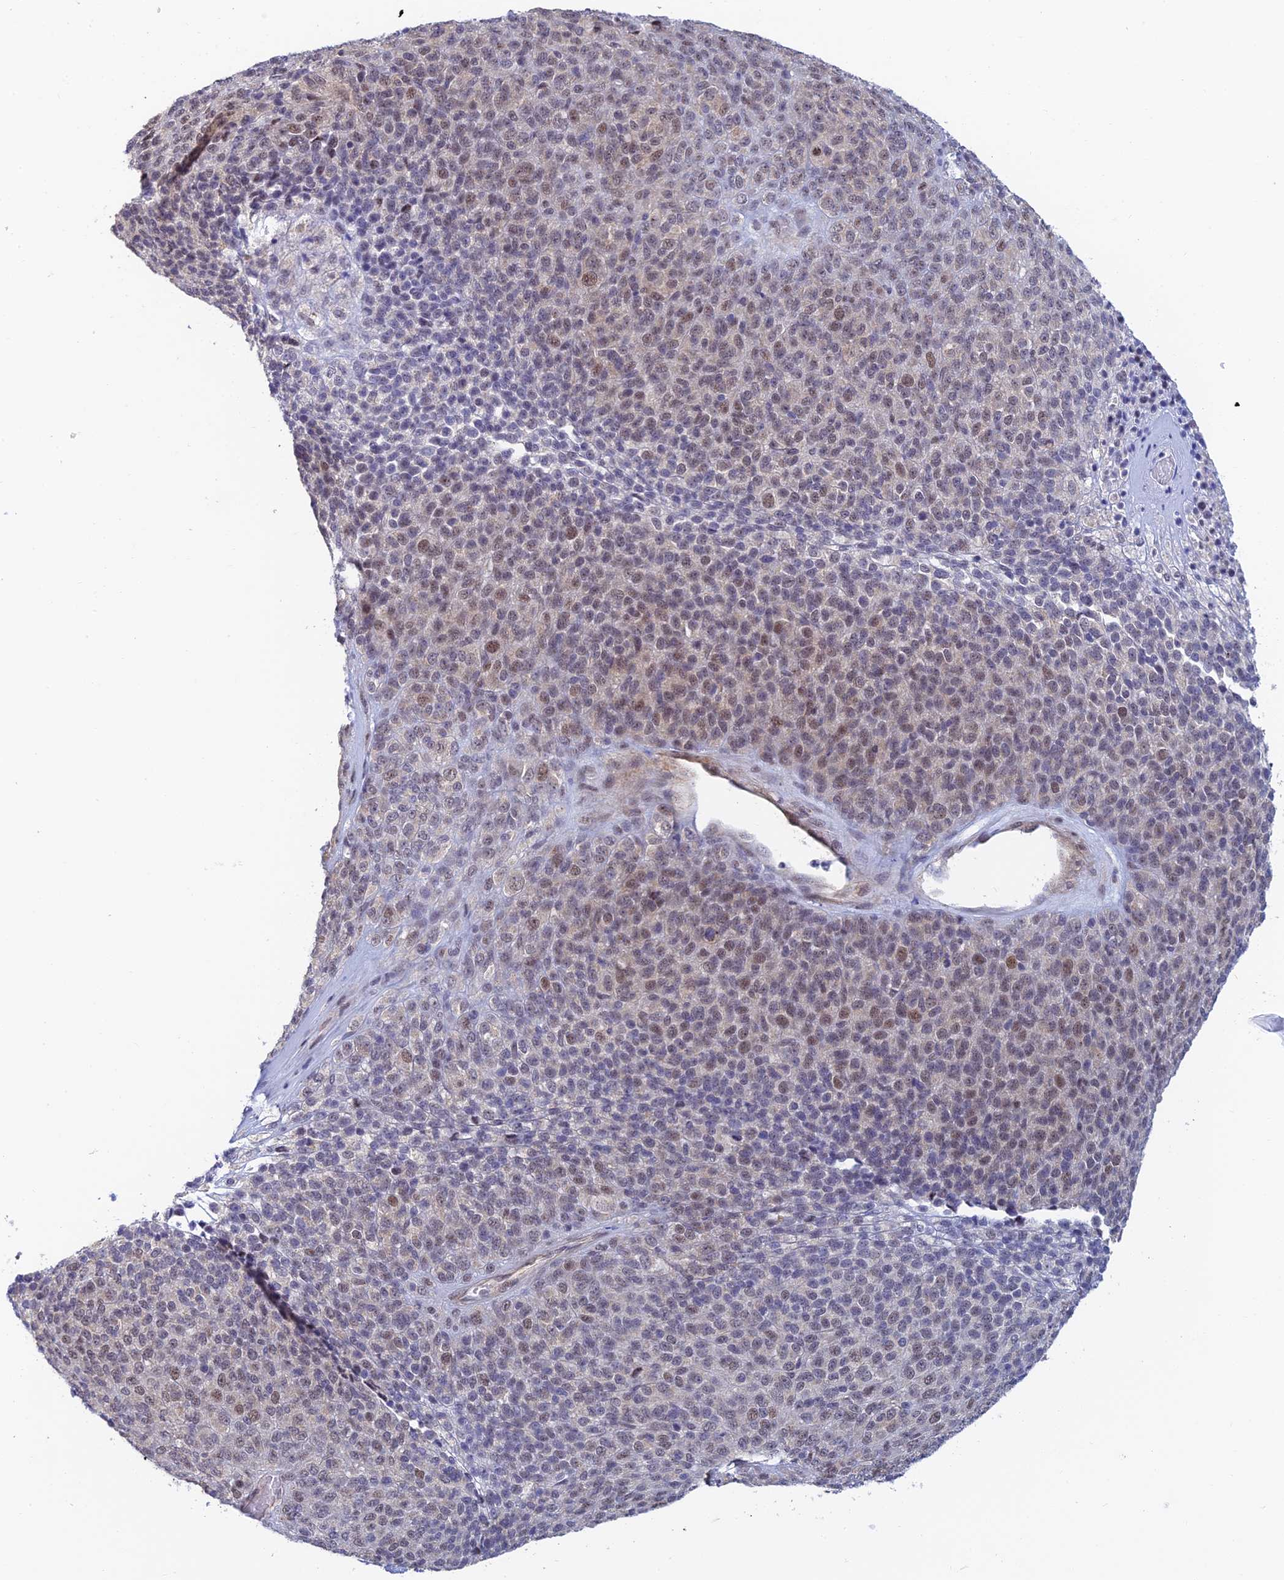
{"staining": {"intensity": "weak", "quantity": "25%-75%", "location": "nuclear"}, "tissue": "melanoma", "cell_type": "Tumor cells", "image_type": "cancer", "snomed": [{"axis": "morphology", "description": "Malignant melanoma, Metastatic site"}, {"axis": "topography", "description": "Brain"}], "caption": "DAB (3,3'-diaminobenzidine) immunohistochemical staining of malignant melanoma (metastatic site) demonstrates weak nuclear protein positivity in approximately 25%-75% of tumor cells.", "gene": "CFAP92", "patient": {"sex": "female", "age": 56}}